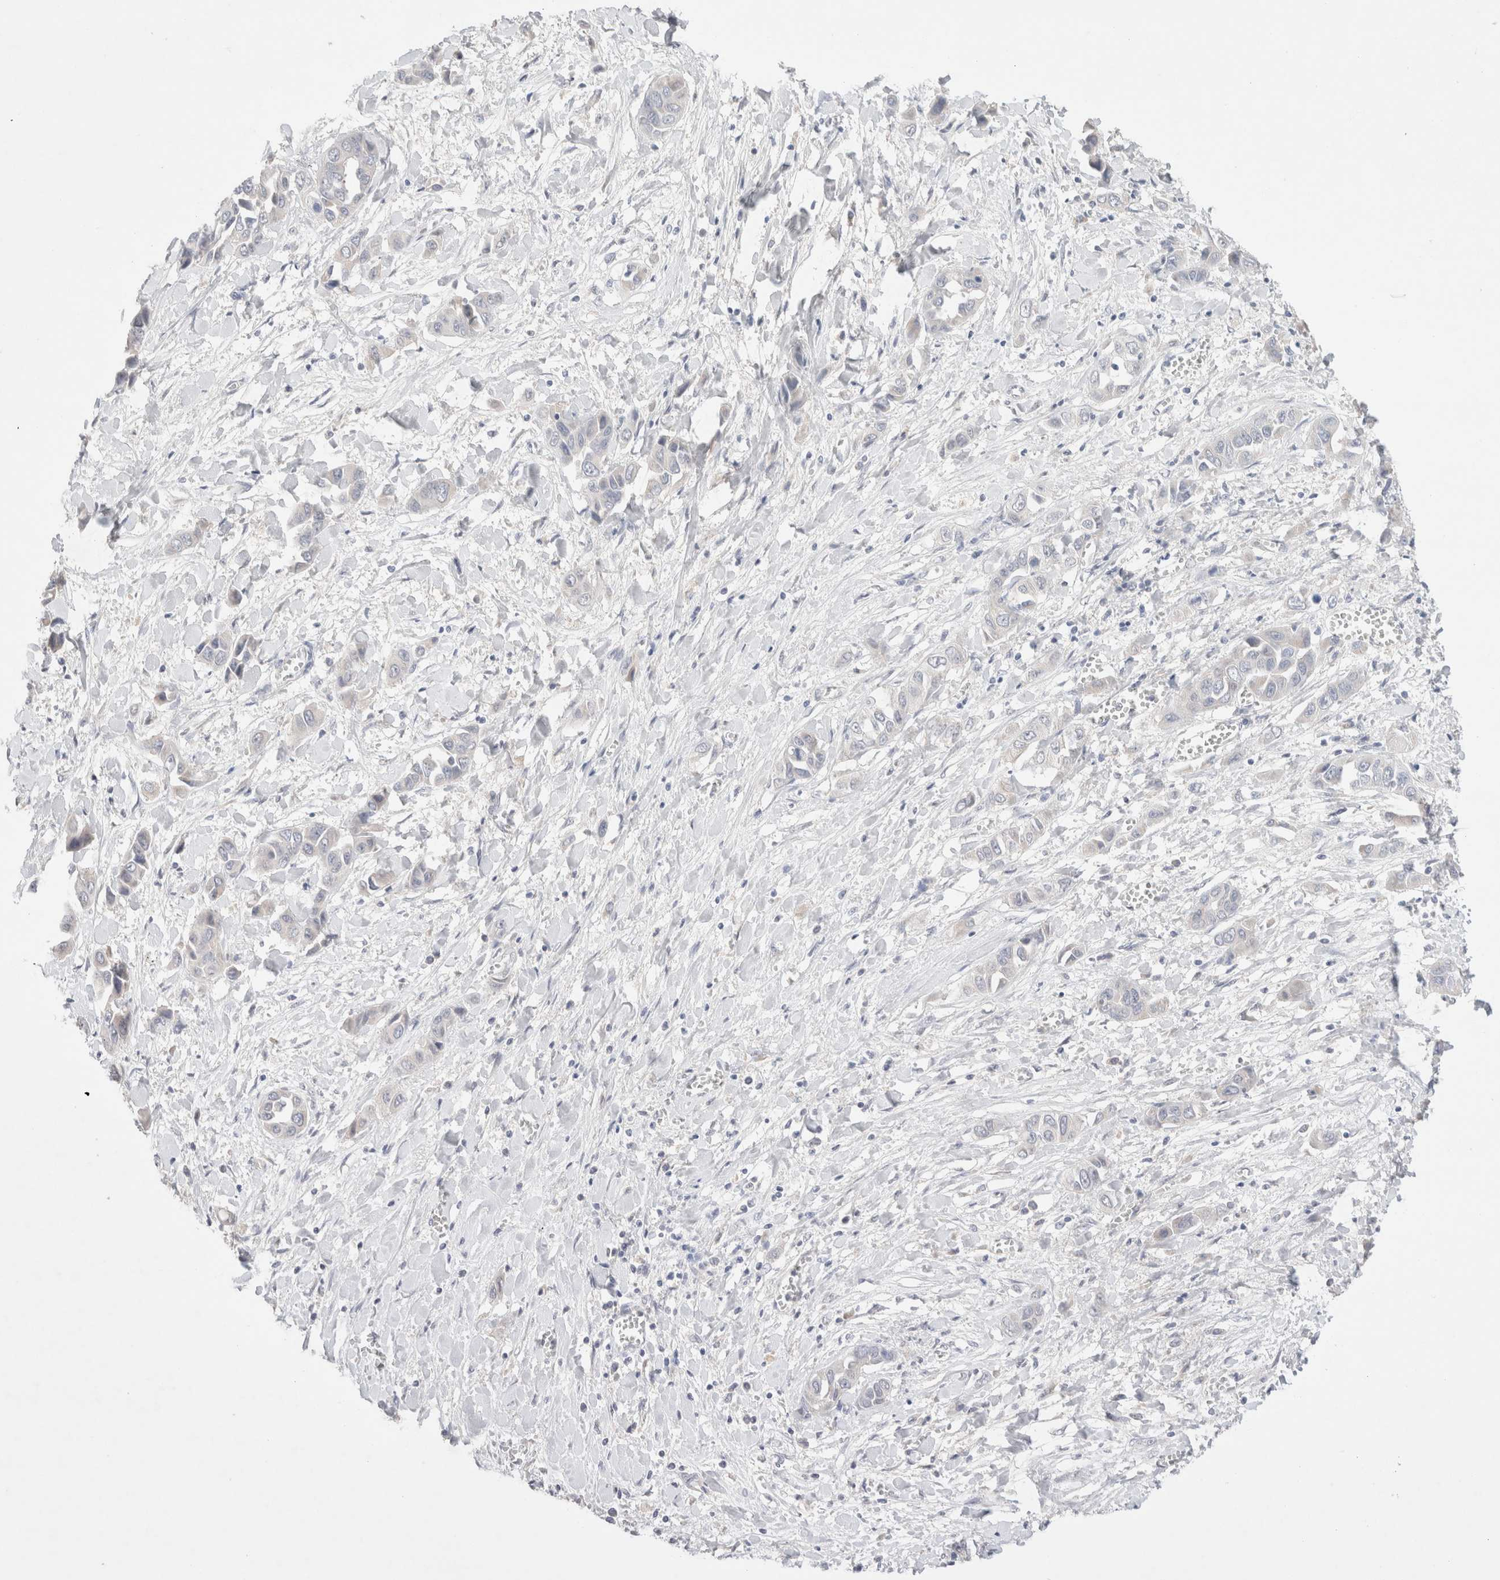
{"staining": {"intensity": "negative", "quantity": "none", "location": "none"}, "tissue": "liver cancer", "cell_type": "Tumor cells", "image_type": "cancer", "snomed": [{"axis": "morphology", "description": "Cholangiocarcinoma"}, {"axis": "topography", "description": "Liver"}], "caption": "Image shows no protein staining in tumor cells of liver cancer tissue.", "gene": "SPATA20", "patient": {"sex": "female", "age": 52}}